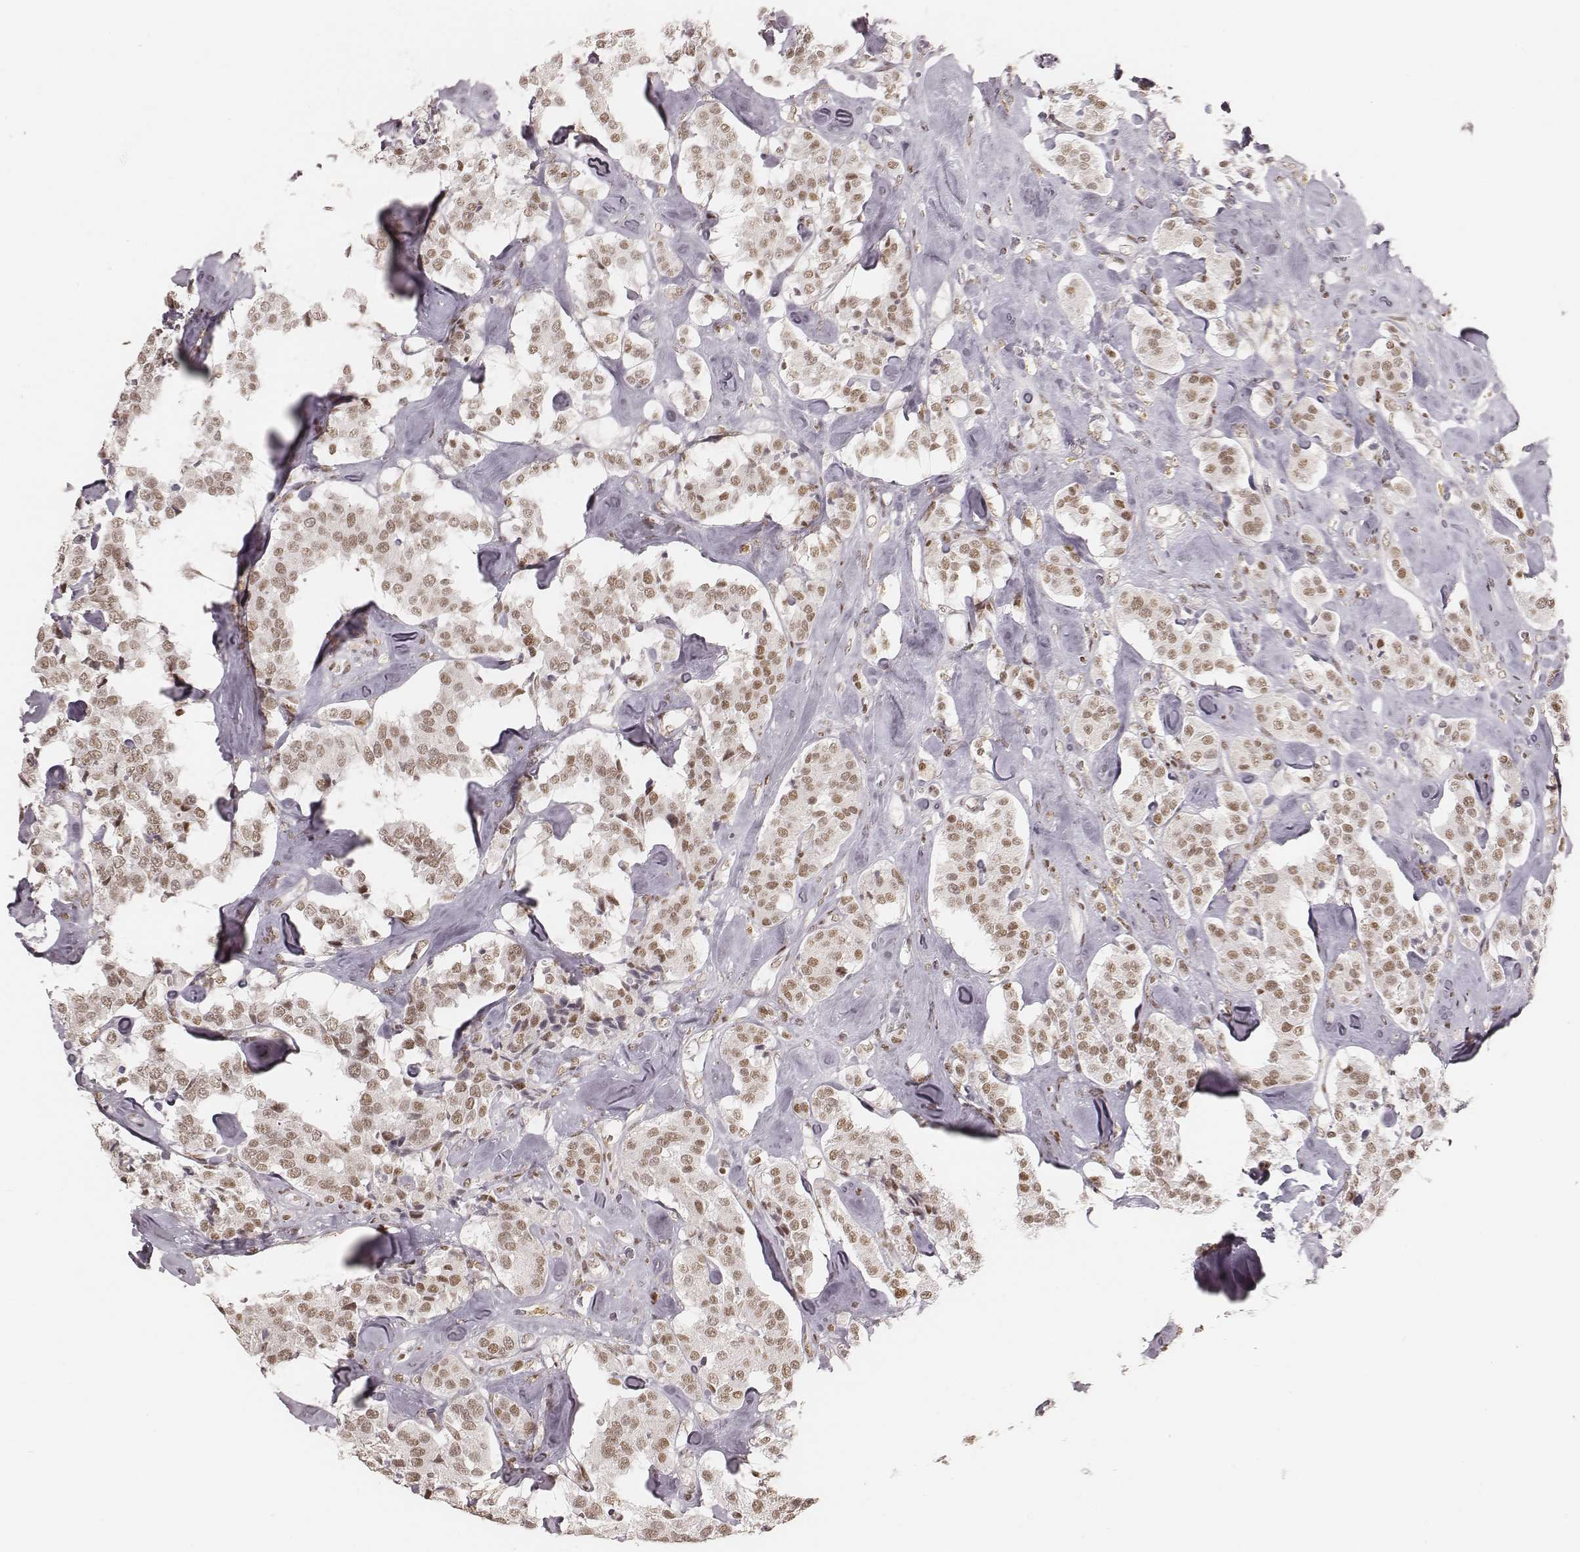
{"staining": {"intensity": "moderate", "quantity": ">75%", "location": "nuclear"}, "tissue": "carcinoid", "cell_type": "Tumor cells", "image_type": "cancer", "snomed": [{"axis": "morphology", "description": "Carcinoid, malignant, NOS"}, {"axis": "topography", "description": "Pancreas"}], "caption": "A brown stain labels moderate nuclear positivity of a protein in carcinoid tumor cells.", "gene": "HNRNPC", "patient": {"sex": "male", "age": 41}}